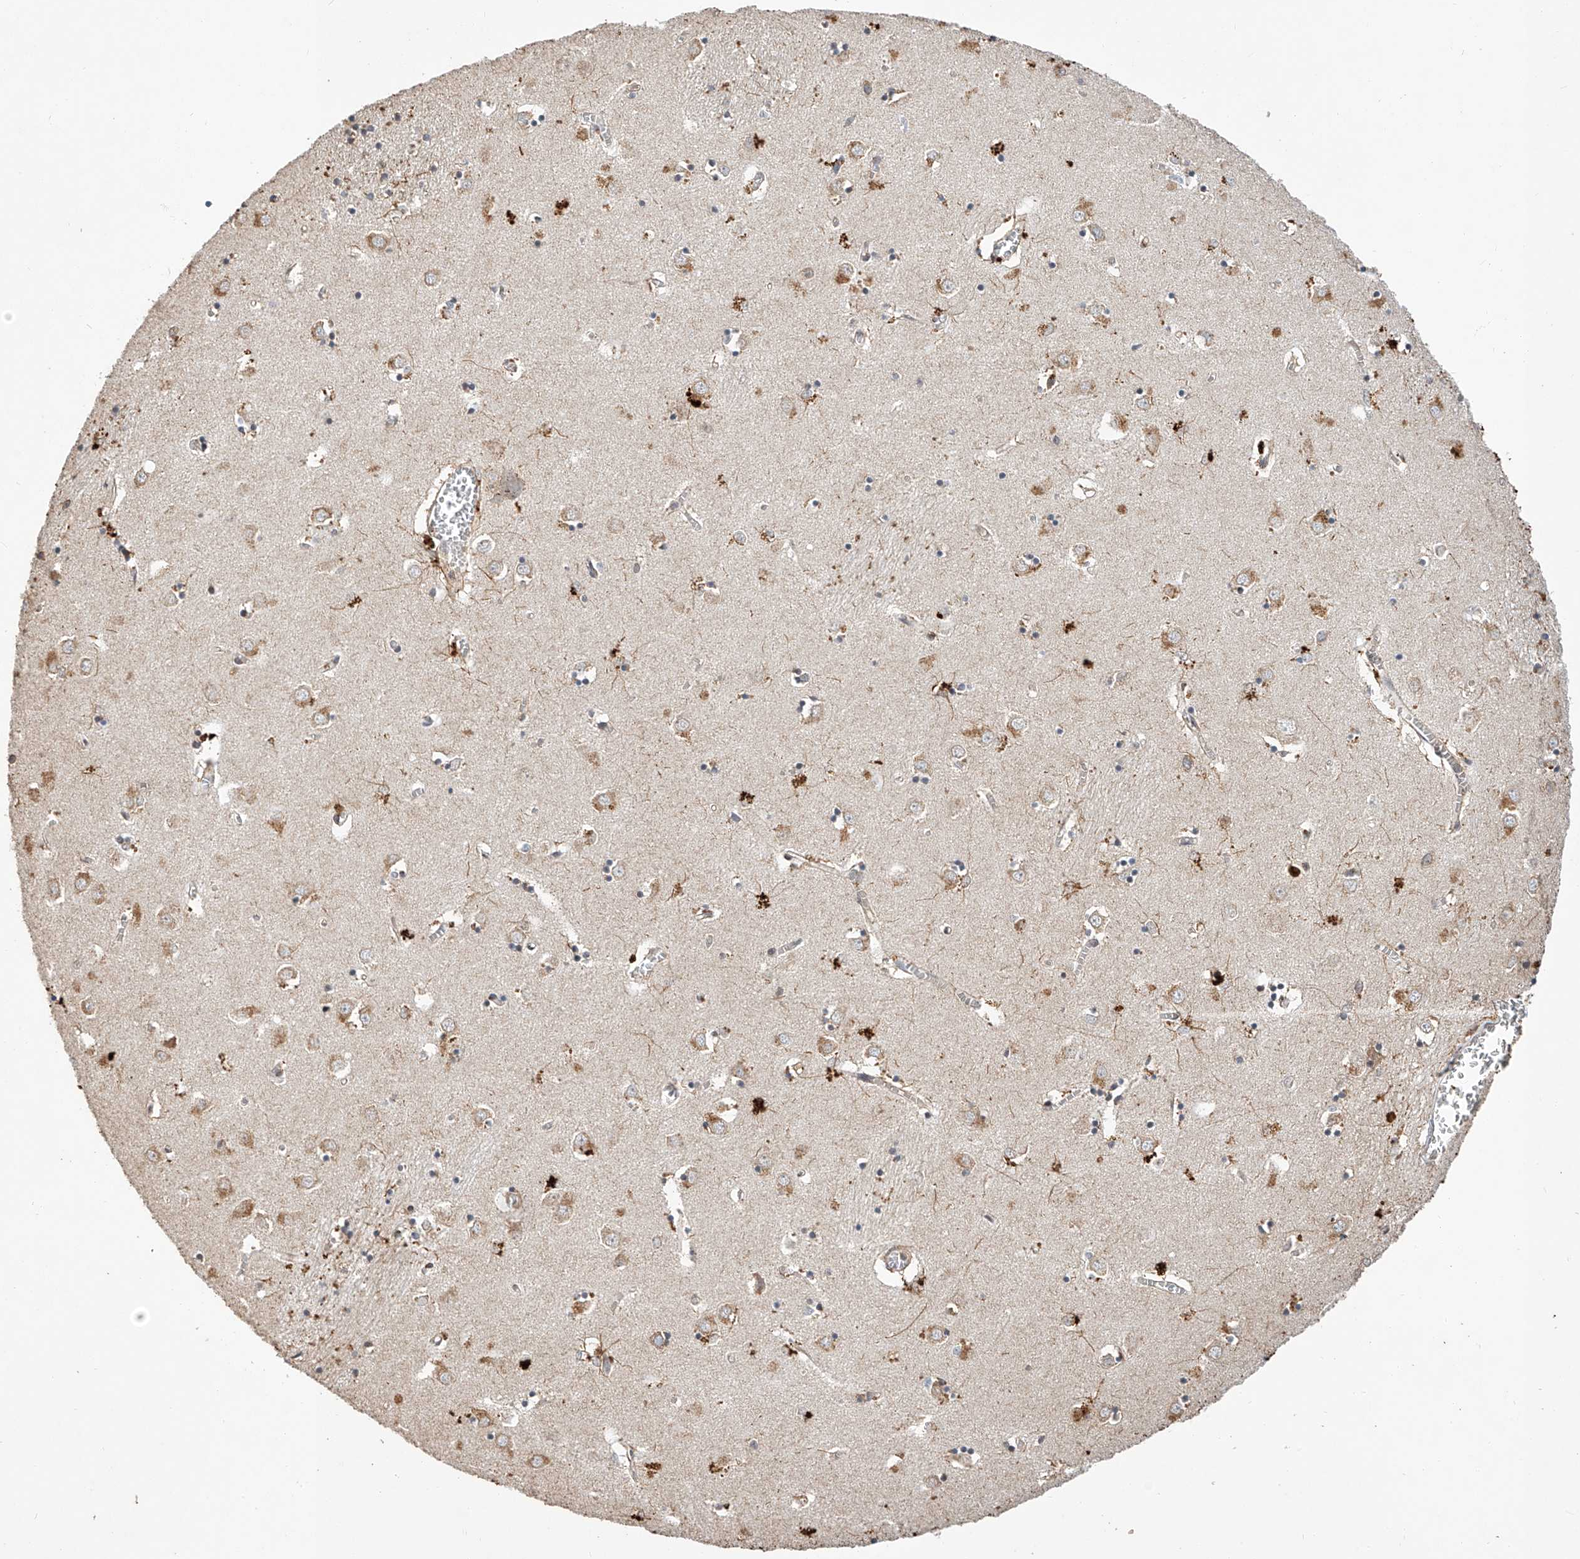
{"staining": {"intensity": "strong", "quantity": "<25%", "location": "cytoplasmic/membranous"}, "tissue": "caudate", "cell_type": "Glial cells", "image_type": "normal", "snomed": [{"axis": "morphology", "description": "Normal tissue, NOS"}, {"axis": "topography", "description": "Lateral ventricle wall"}], "caption": "Immunohistochemistry (IHC) micrograph of benign caudate: caudate stained using immunohistochemistry displays medium levels of strong protein expression localized specifically in the cytoplasmic/membranous of glial cells, appearing as a cytoplasmic/membranous brown color.", "gene": "RILPL2", "patient": {"sex": "male", "age": 70}}